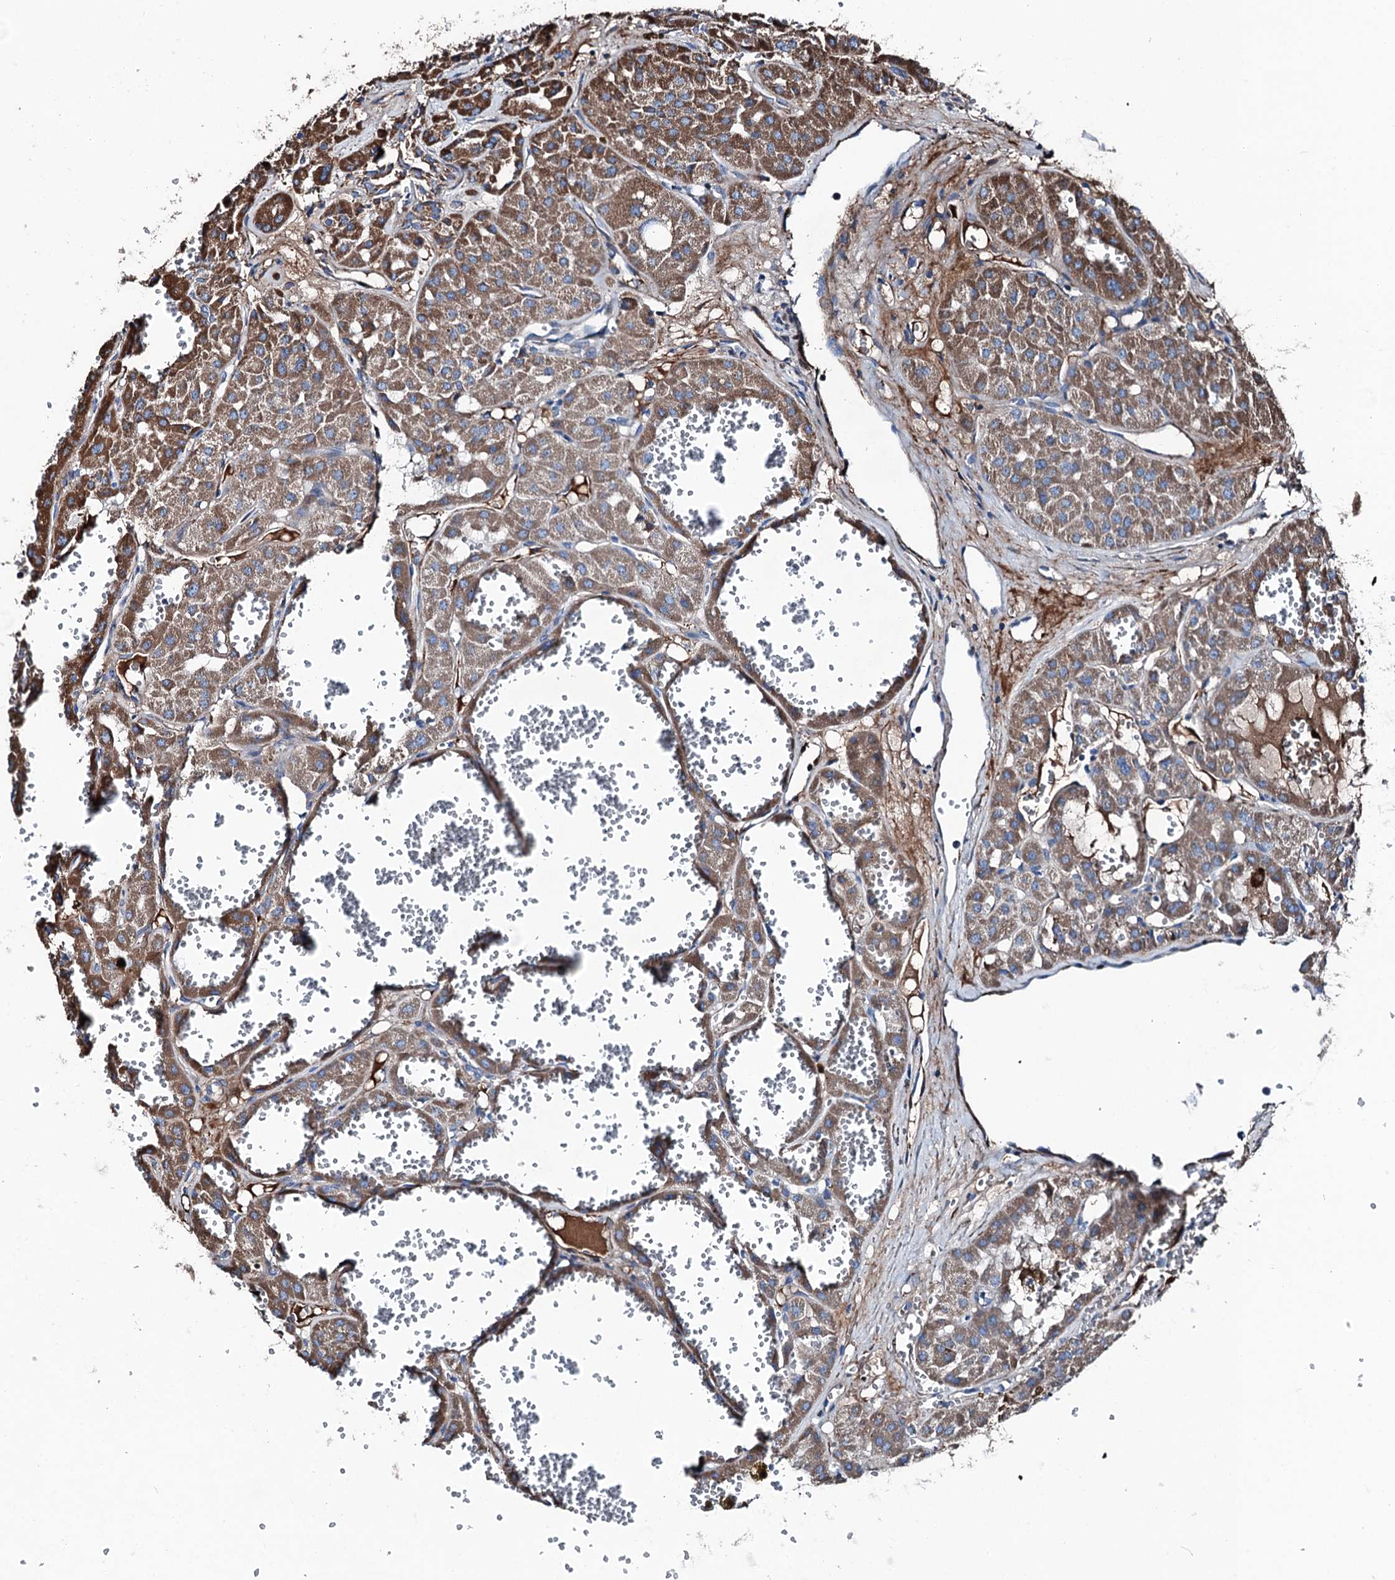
{"staining": {"intensity": "moderate", "quantity": ">75%", "location": "cytoplasmic/membranous"}, "tissue": "renal cancer", "cell_type": "Tumor cells", "image_type": "cancer", "snomed": [{"axis": "morphology", "description": "Carcinoma, NOS"}, {"axis": "topography", "description": "Kidney"}], "caption": "This is an image of immunohistochemistry staining of renal carcinoma, which shows moderate staining in the cytoplasmic/membranous of tumor cells.", "gene": "DDIAS", "patient": {"sex": "female", "age": 75}}